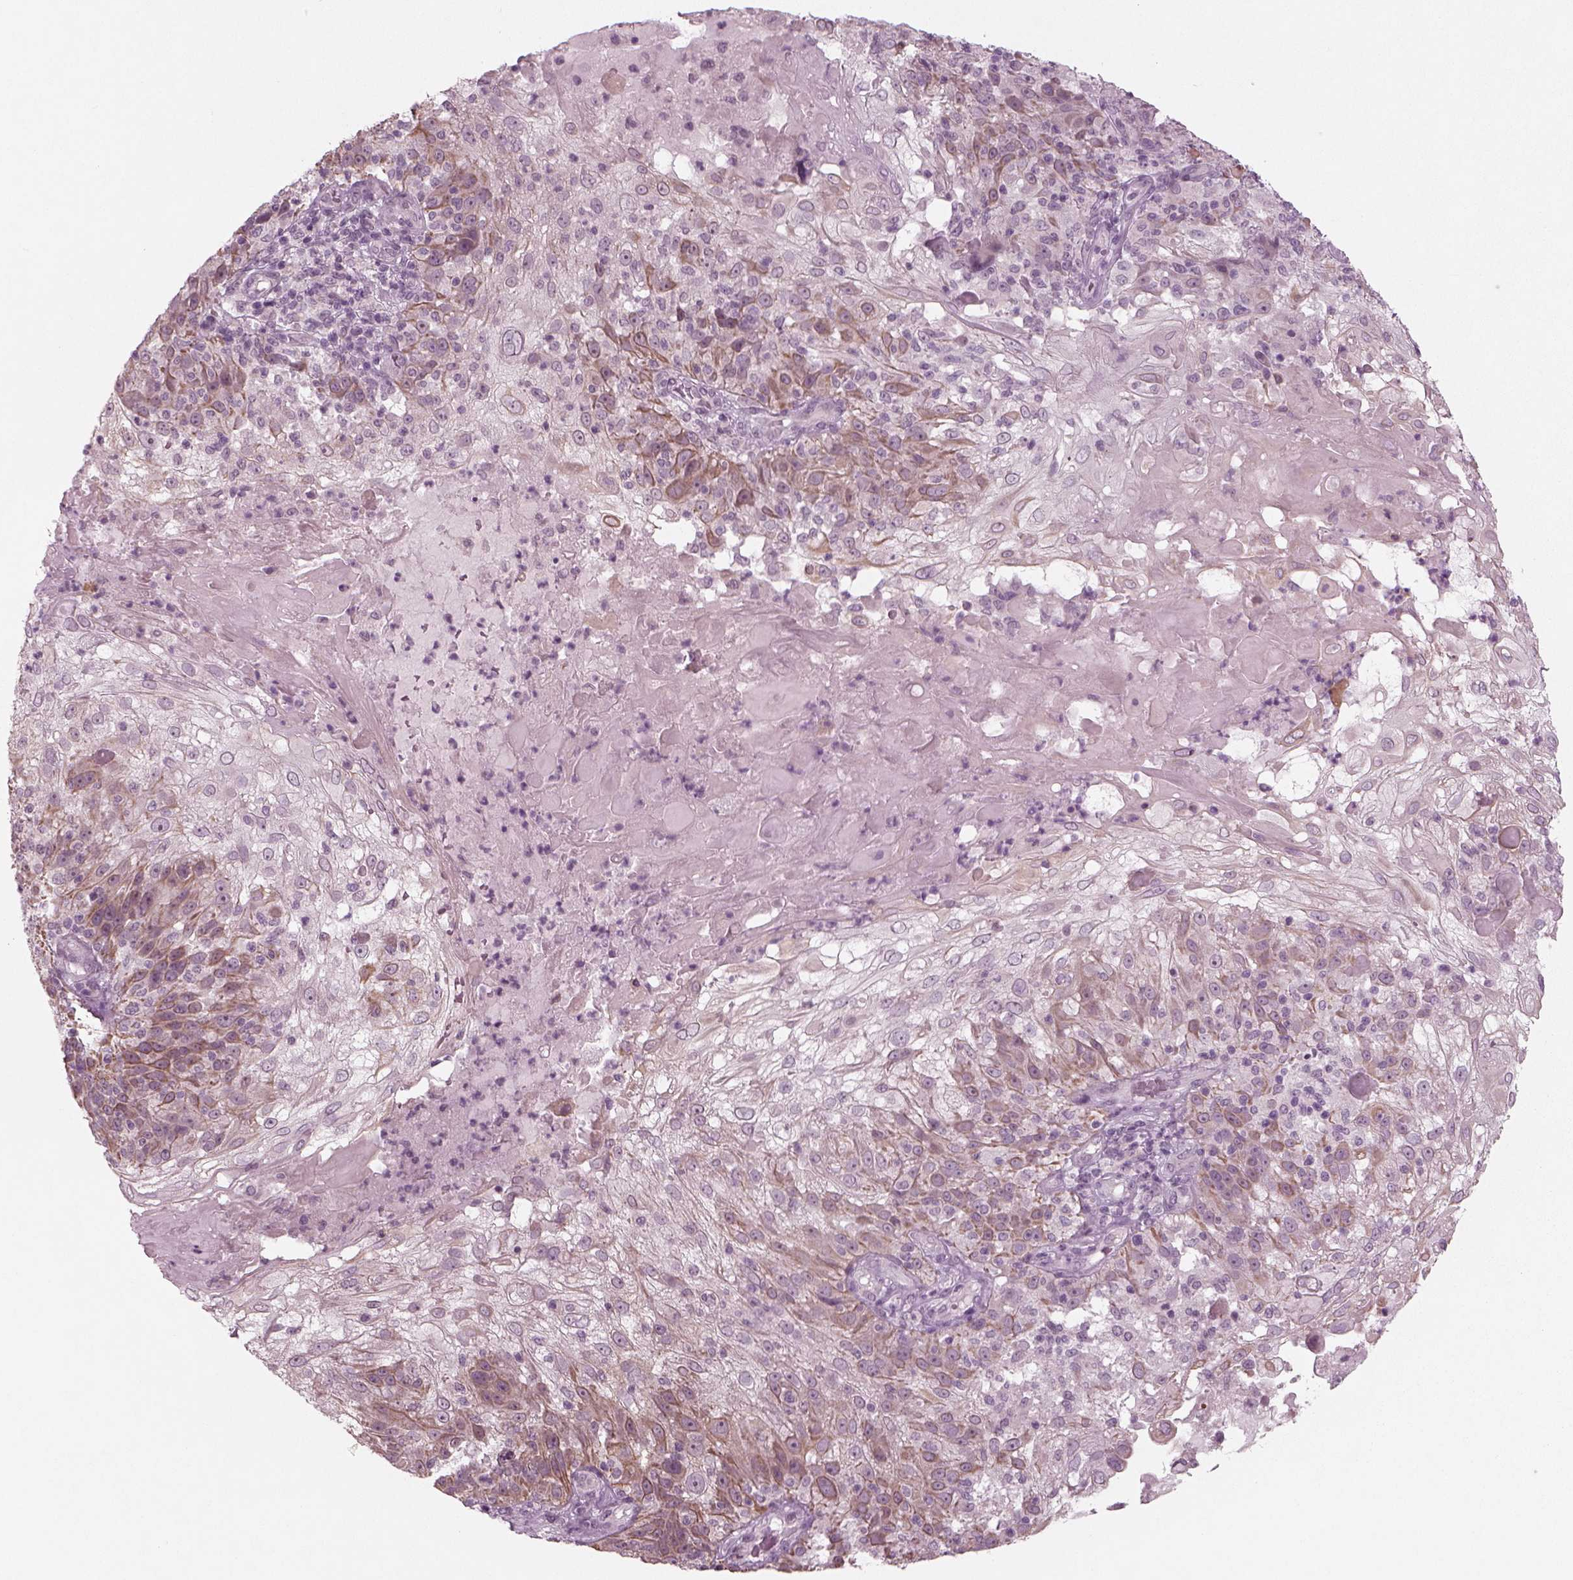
{"staining": {"intensity": "moderate", "quantity": ">75%", "location": "cytoplasmic/membranous"}, "tissue": "skin cancer", "cell_type": "Tumor cells", "image_type": "cancer", "snomed": [{"axis": "morphology", "description": "Normal tissue, NOS"}, {"axis": "morphology", "description": "Squamous cell carcinoma, NOS"}, {"axis": "topography", "description": "Skin"}], "caption": "The histopathology image shows staining of squamous cell carcinoma (skin), revealing moderate cytoplasmic/membranous protein positivity (brown color) within tumor cells.", "gene": "MGAT4D", "patient": {"sex": "female", "age": 83}}